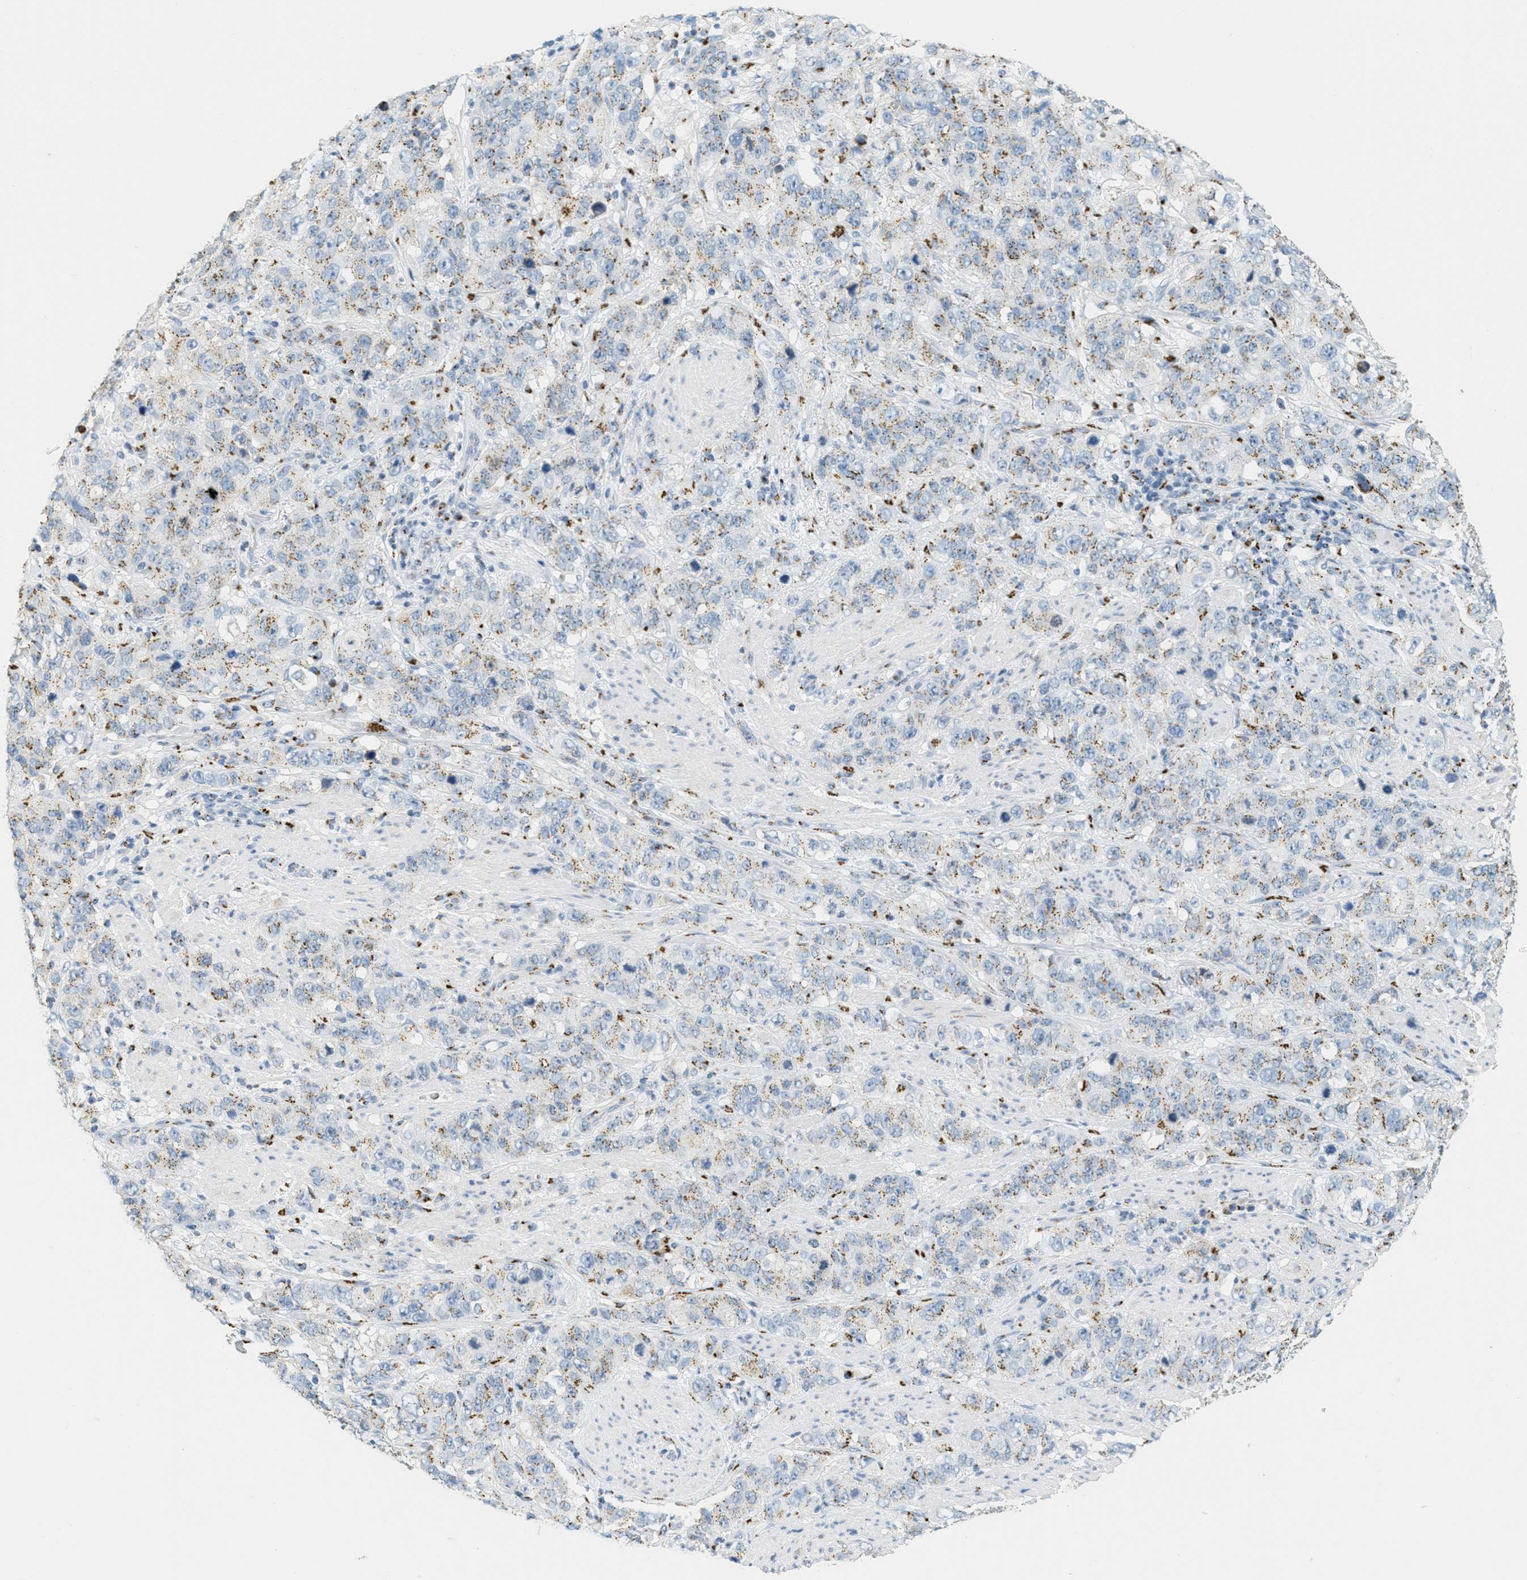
{"staining": {"intensity": "moderate", "quantity": "25%-75%", "location": "cytoplasmic/membranous"}, "tissue": "stomach cancer", "cell_type": "Tumor cells", "image_type": "cancer", "snomed": [{"axis": "morphology", "description": "Adenocarcinoma, NOS"}, {"axis": "topography", "description": "Stomach"}], "caption": "There is medium levels of moderate cytoplasmic/membranous positivity in tumor cells of stomach cancer, as demonstrated by immunohistochemical staining (brown color).", "gene": "ENTPD4", "patient": {"sex": "male", "age": 48}}